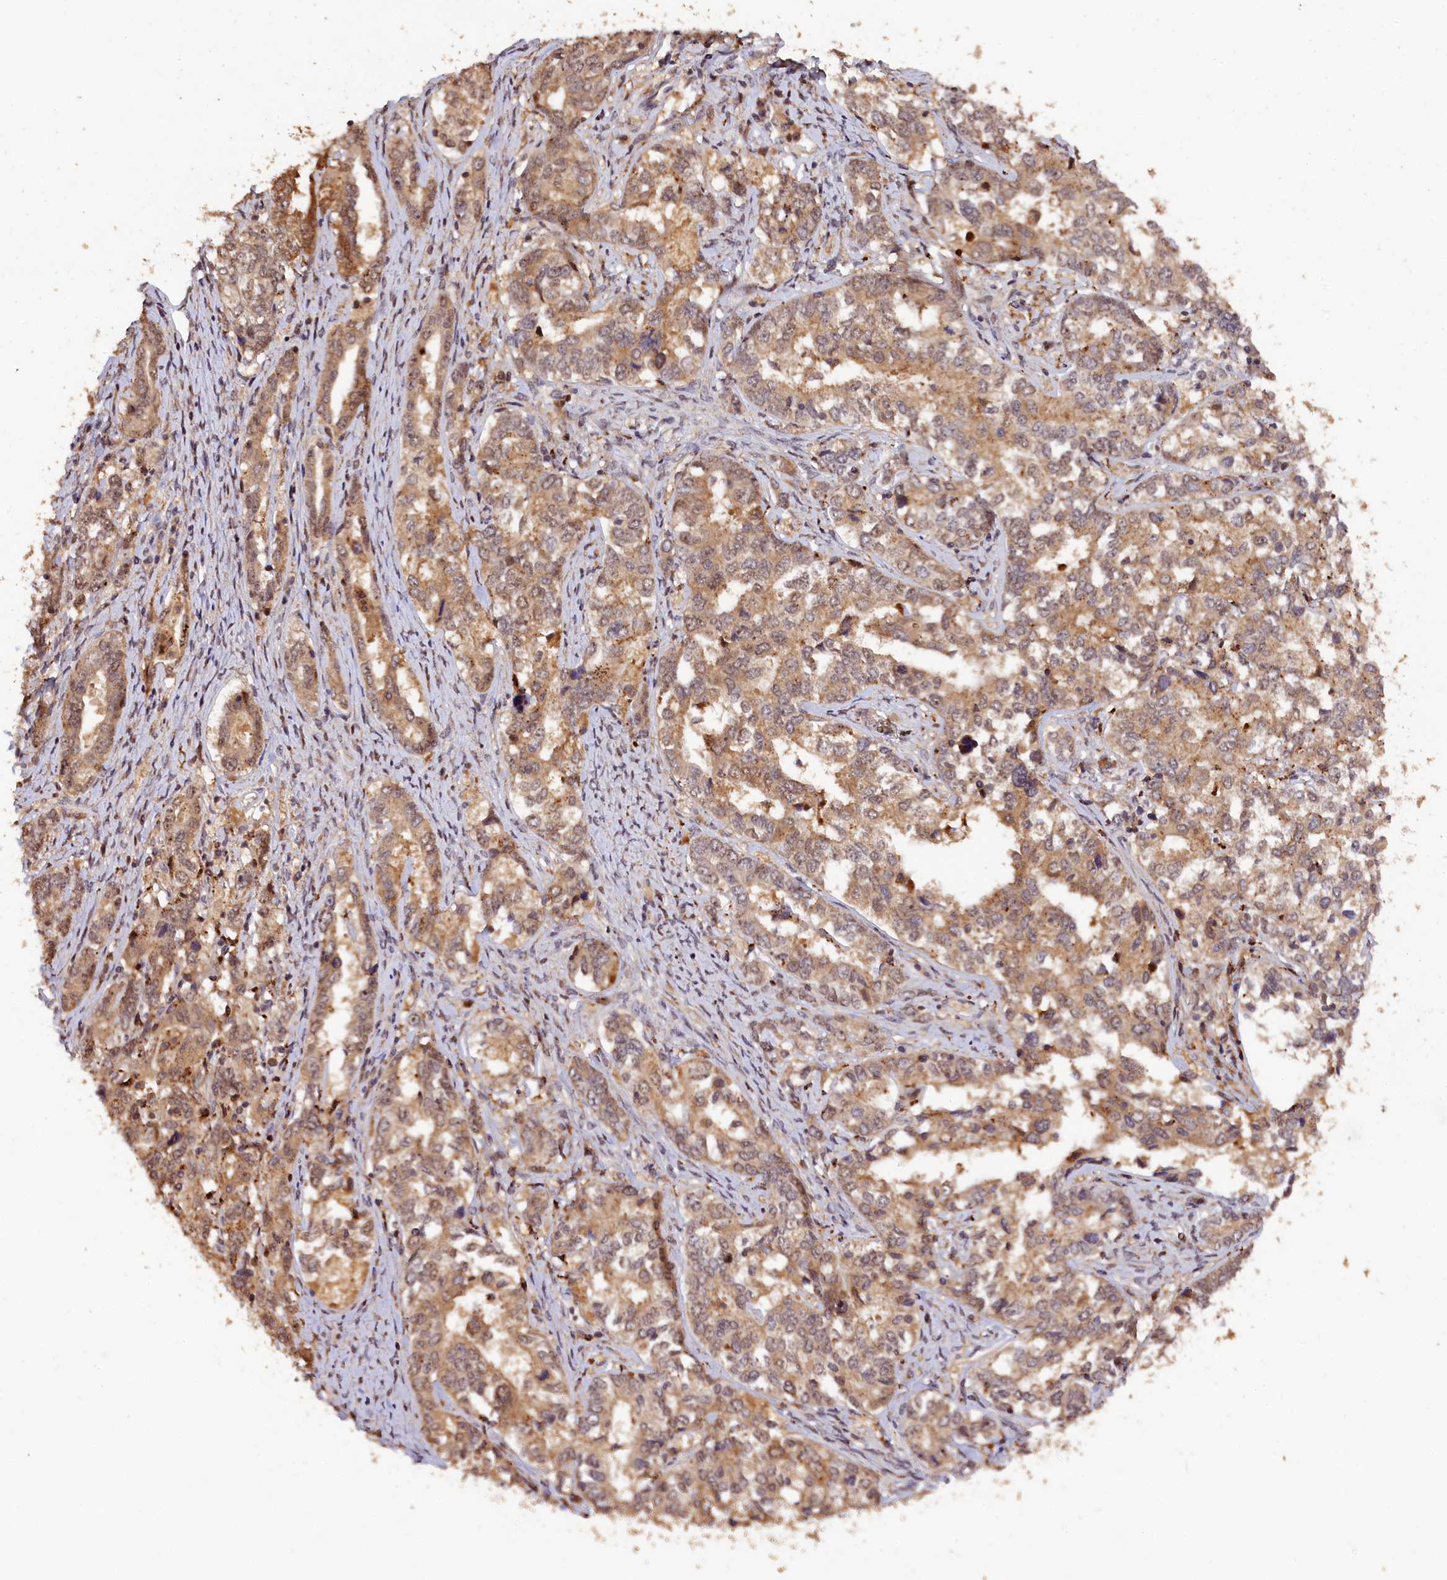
{"staining": {"intensity": "moderate", "quantity": ">75%", "location": "cytoplasmic/membranous,nuclear"}, "tissue": "ovarian cancer", "cell_type": "Tumor cells", "image_type": "cancer", "snomed": [{"axis": "morphology", "description": "Carcinoma, endometroid"}, {"axis": "topography", "description": "Ovary"}], "caption": "Immunohistochemical staining of human ovarian cancer (endometroid carcinoma) shows medium levels of moderate cytoplasmic/membranous and nuclear protein expression in about >75% of tumor cells. (Brightfield microscopy of DAB IHC at high magnification).", "gene": "PHAF1", "patient": {"sex": "female", "age": 62}}